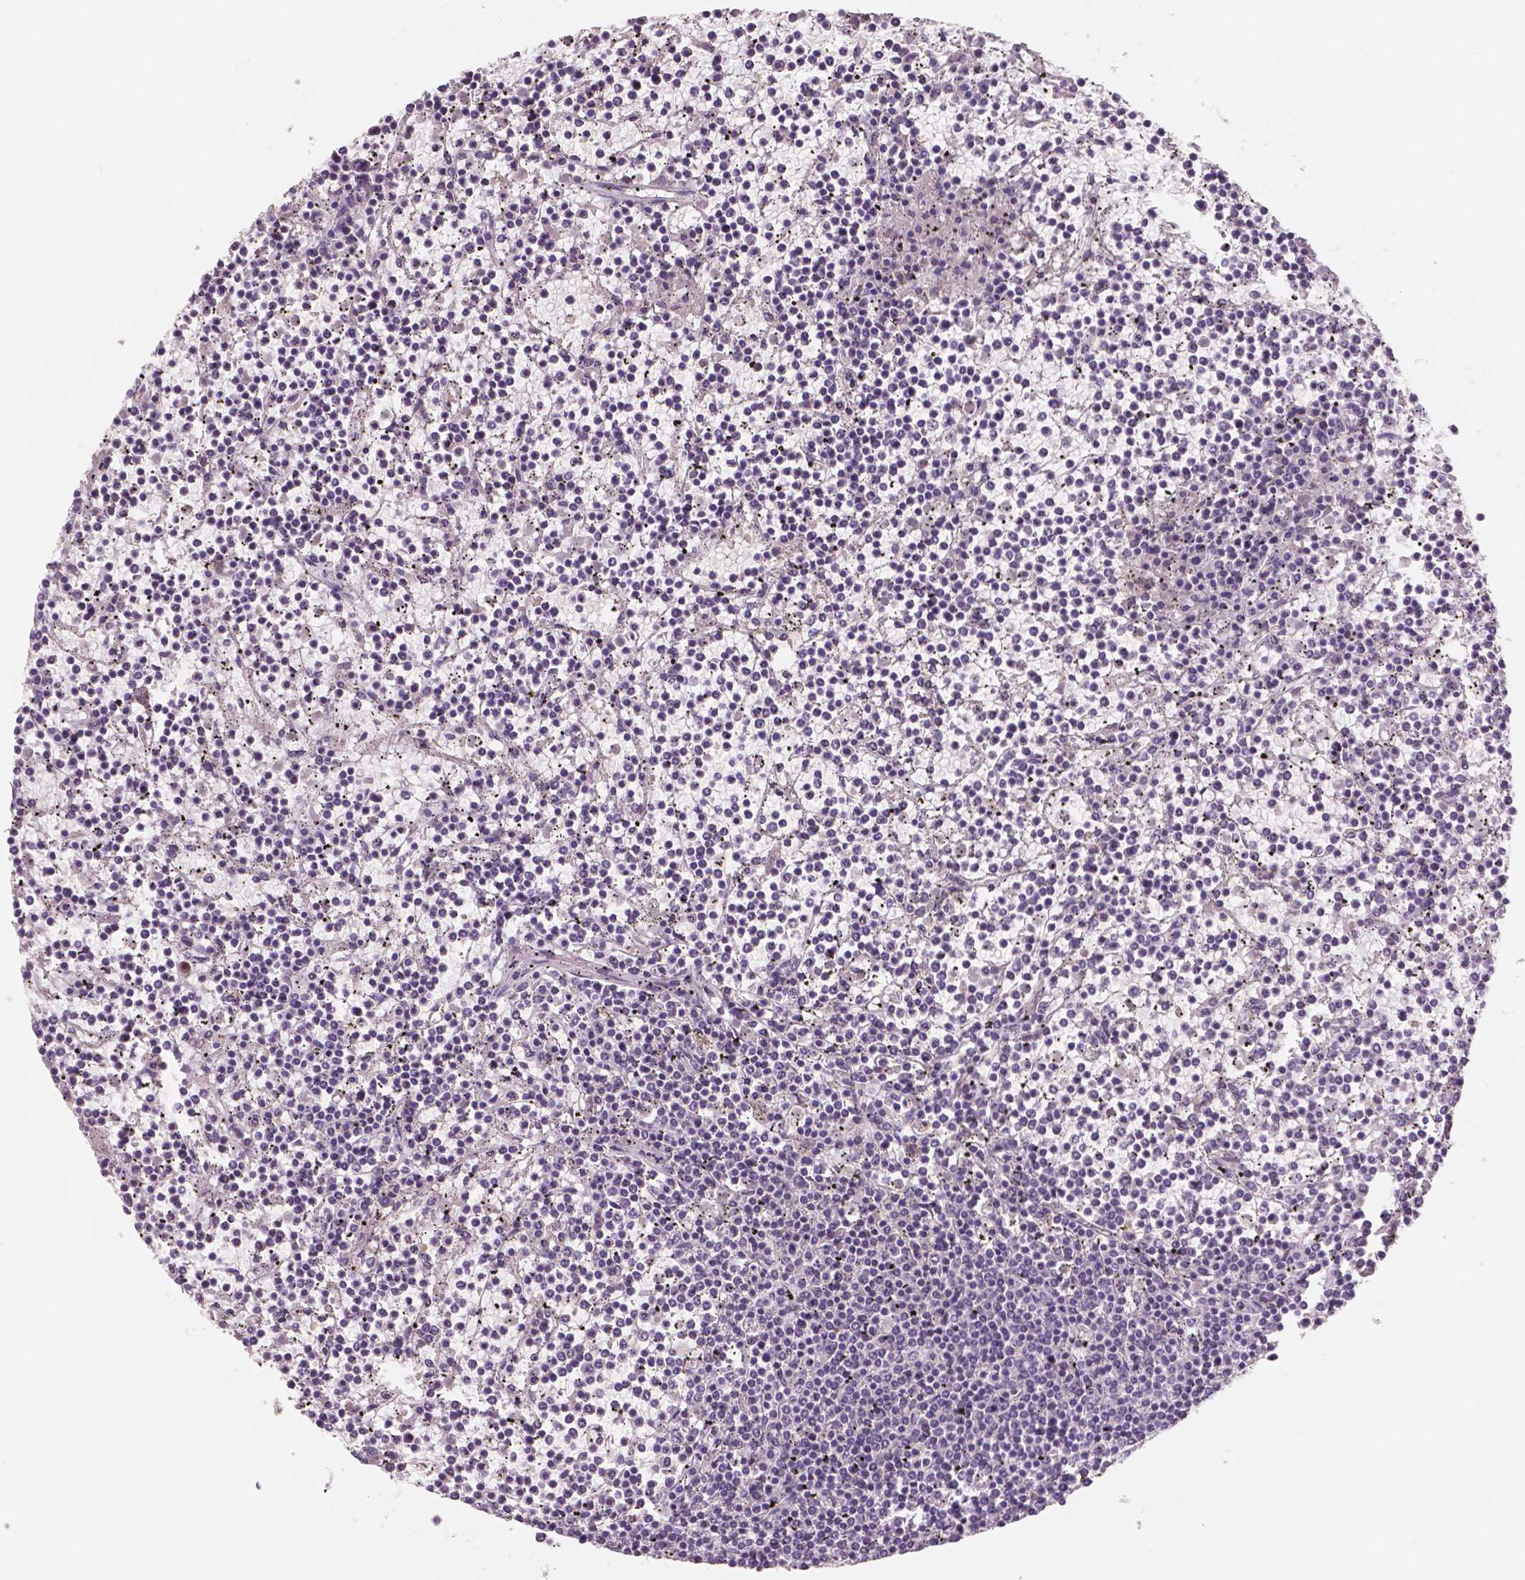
{"staining": {"intensity": "negative", "quantity": "none", "location": "none"}, "tissue": "lymphoma", "cell_type": "Tumor cells", "image_type": "cancer", "snomed": [{"axis": "morphology", "description": "Malignant lymphoma, non-Hodgkin's type, Low grade"}, {"axis": "topography", "description": "Spleen"}], "caption": "A micrograph of malignant lymphoma, non-Hodgkin's type (low-grade) stained for a protein demonstrates no brown staining in tumor cells.", "gene": "APOA4", "patient": {"sex": "female", "age": 19}}